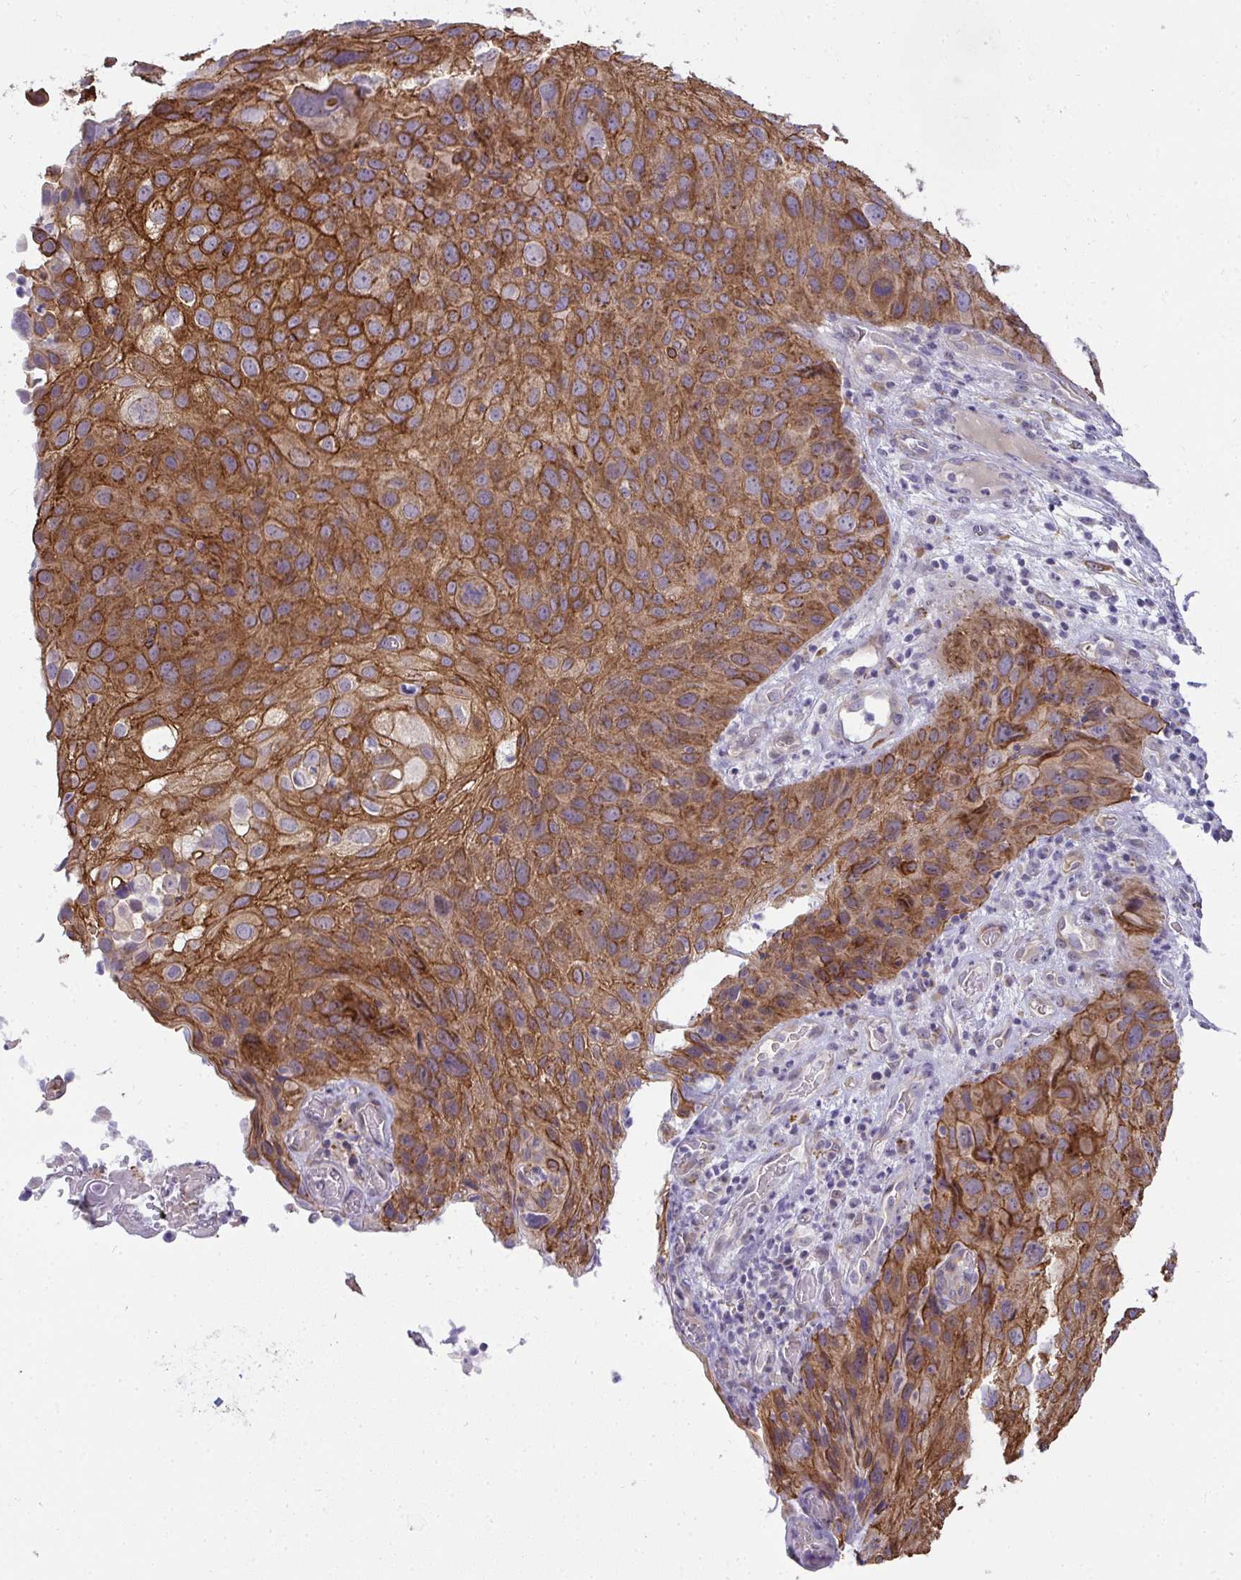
{"staining": {"intensity": "strong", "quantity": ">75%", "location": "cytoplasmic/membranous"}, "tissue": "skin cancer", "cell_type": "Tumor cells", "image_type": "cancer", "snomed": [{"axis": "morphology", "description": "Squamous cell carcinoma, NOS"}, {"axis": "topography", "description": "Skin"}], "caption": "Immunohistochemical staining of skin cancer exhibits high levels of strong cytoplasmic/membranous protein expression in about >75% of tumor cells.", "gene": "AK5", "patient": {"sex": "male", "age": 87}}